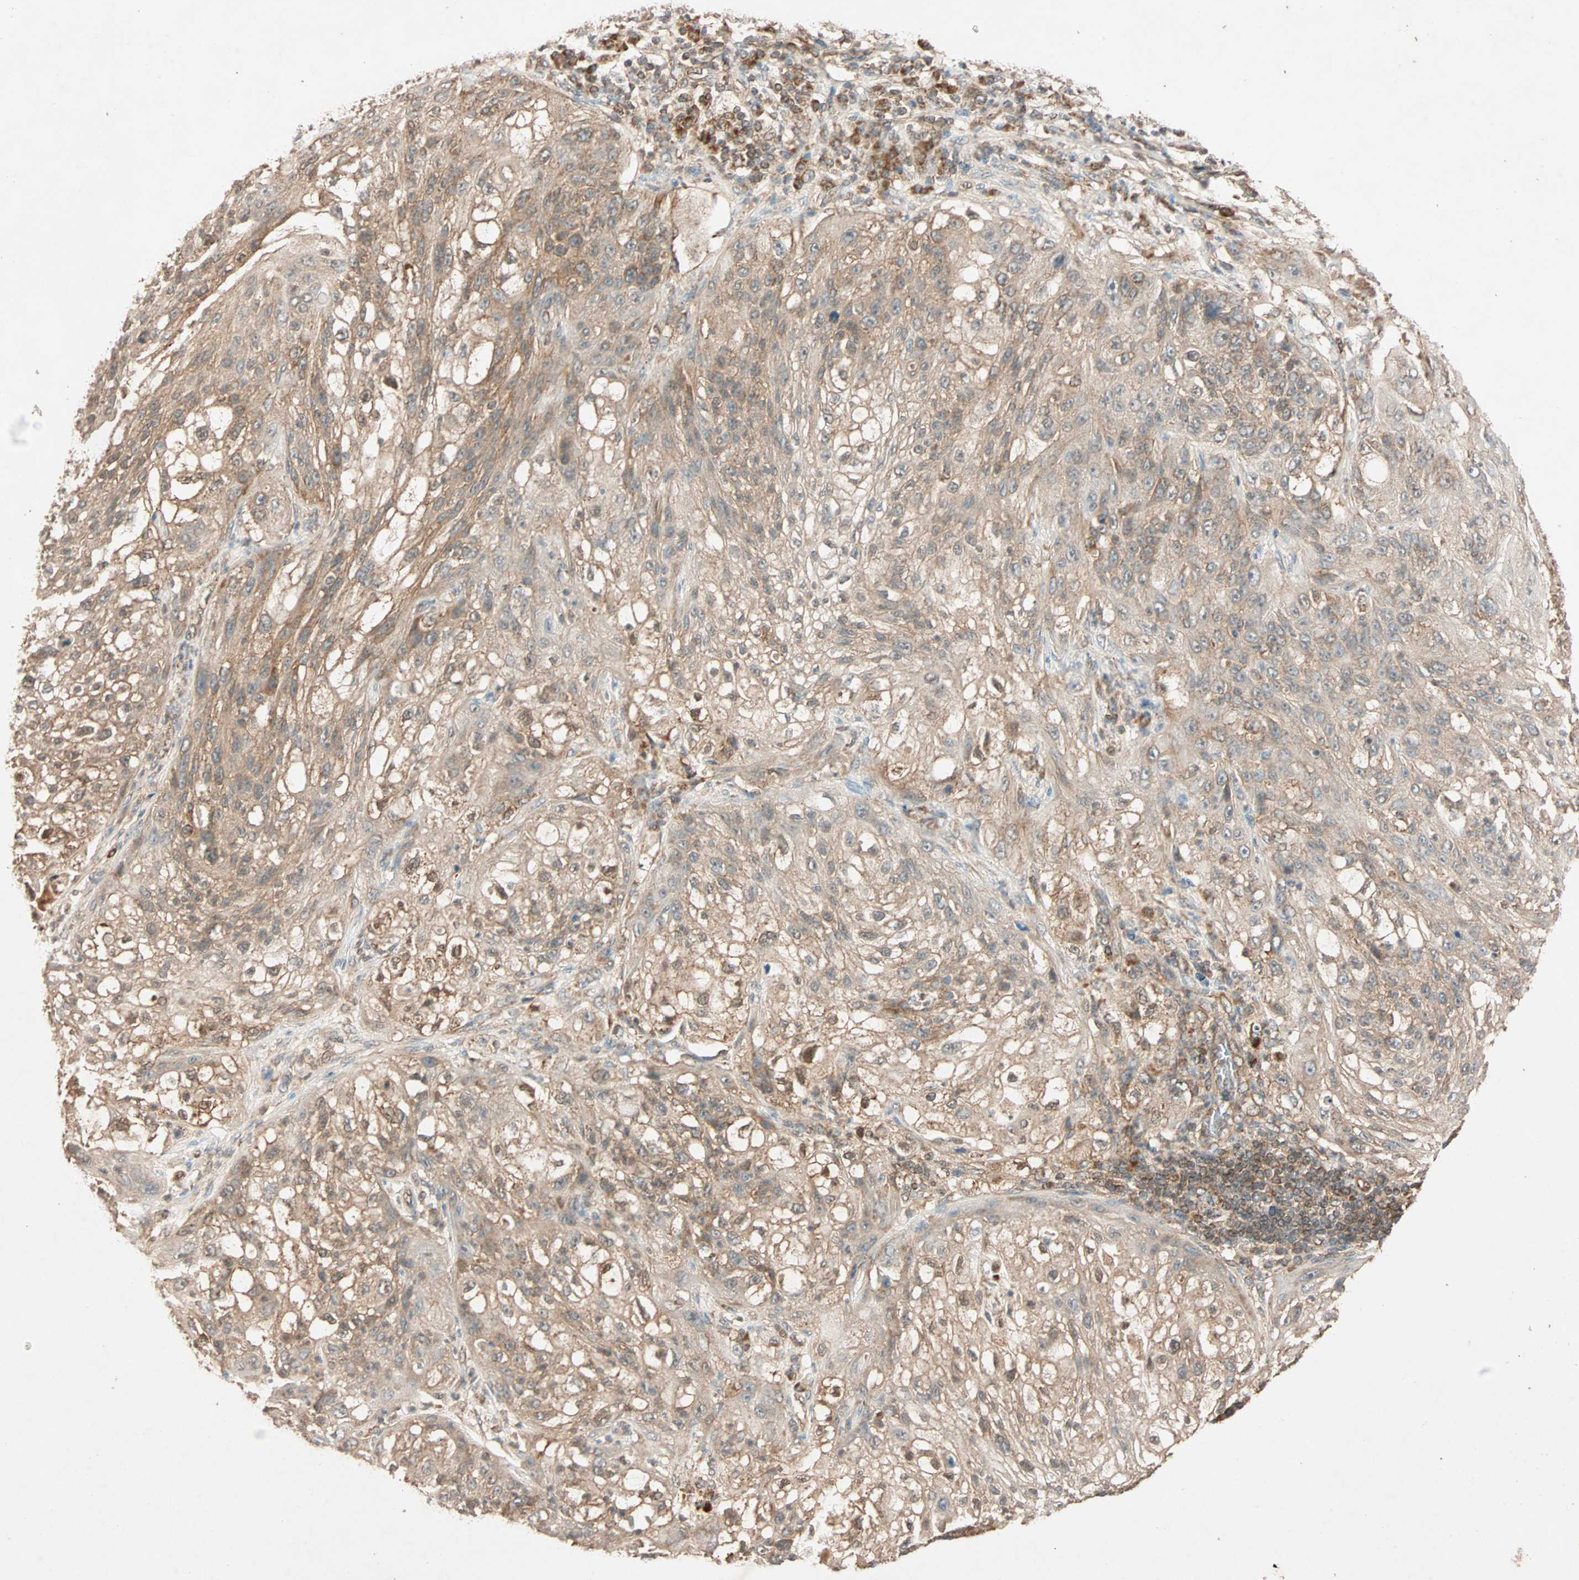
{"staining": {"intensity": "moderate", "quantity": ">75%", "location": "cytoplasmic/membranous"}, "tissue": "lung cancer", "cell_type": "Tumor cells", "image_type": "cancer", "snomed": [{"axis": "morphology", "description": "Inflammation, NOS"}, {"axis": "morphology", "description": "Squamous cell carcinoma, NOS"}, {"axis": "topography", "description": "Lymph node"}, {"axis": "topography", "description": "Soft tissue"}, {"axis": "topography", "description": "Lung"}], "caption": "This is a histology image of immunohistochemistry staining of lung cancer (squamous cell carcinoma), which shows moderate expression in the cytoplasmic/membranous of tumor cells.", "gene": "MAPK1", "patient": {"sex": "male", "age": 66}}